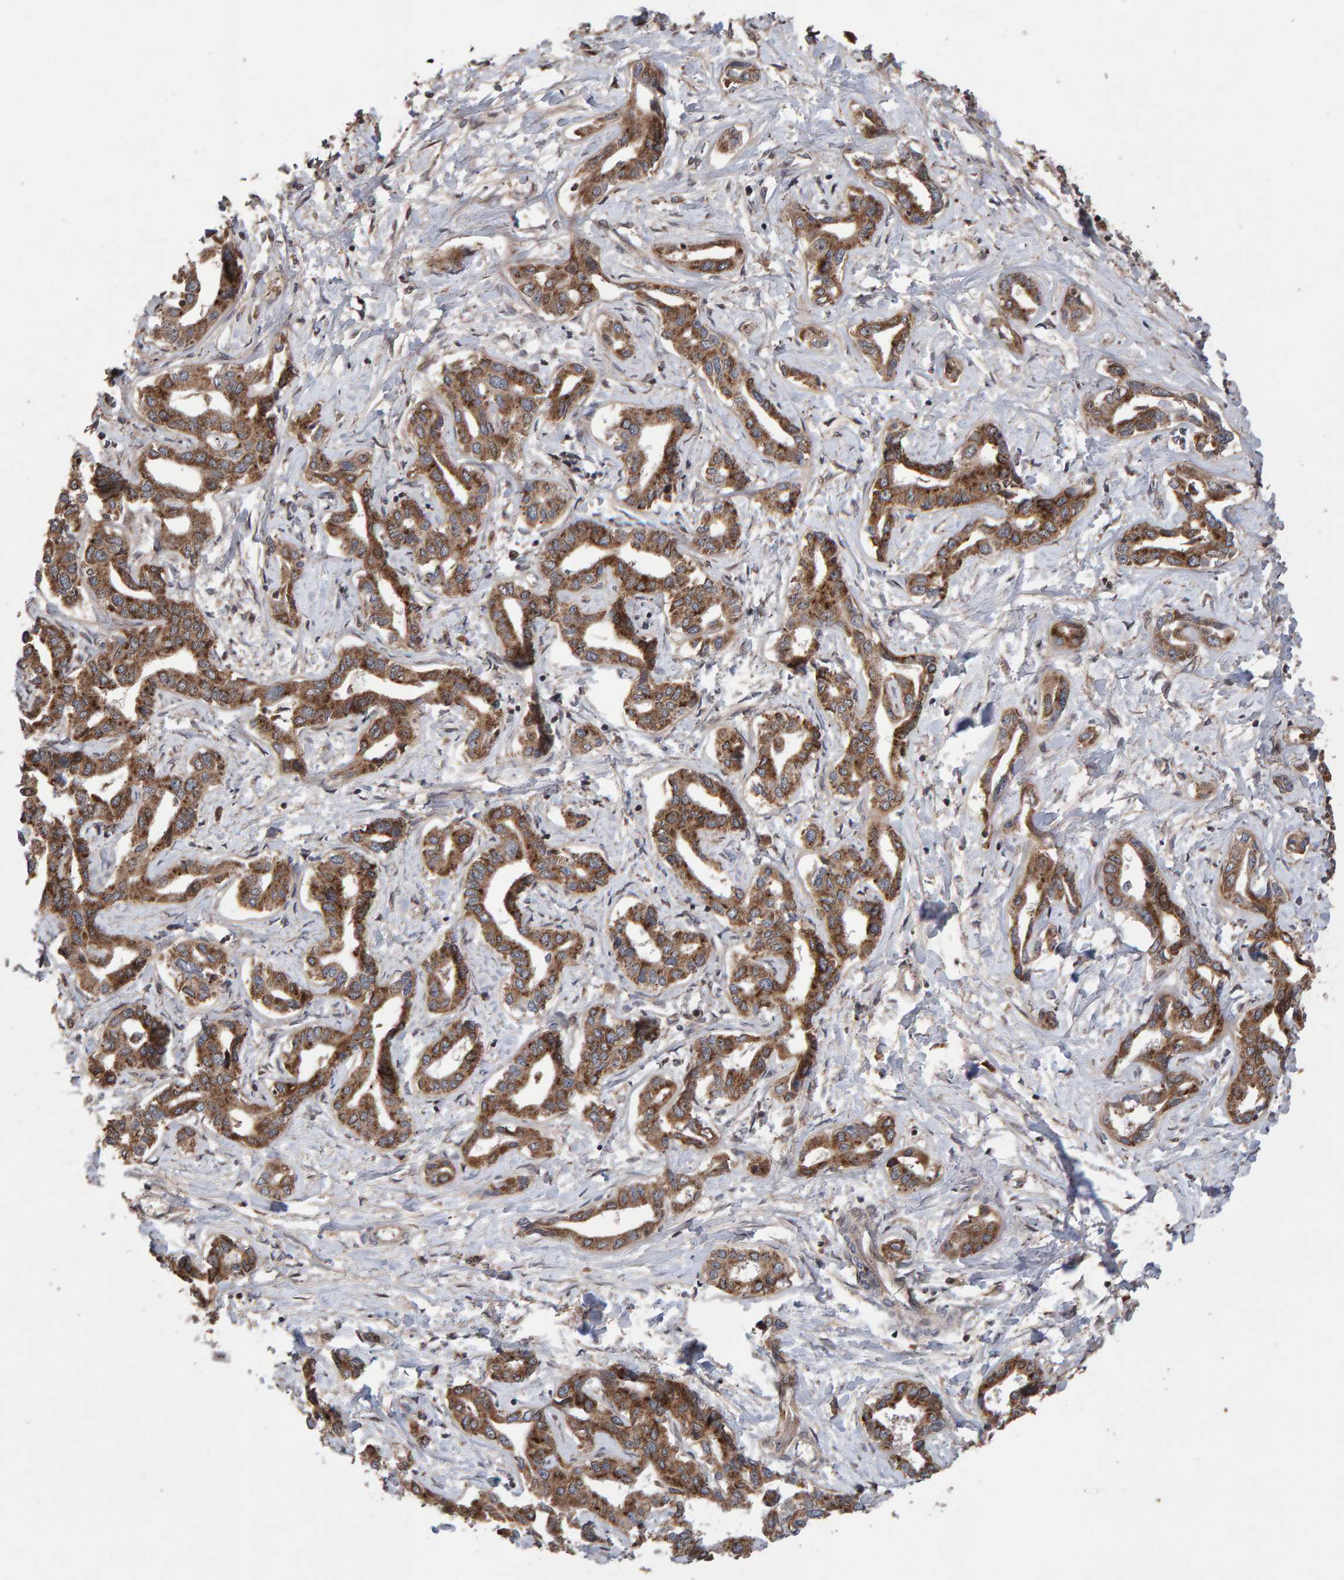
{"staining": {"intensity": "moderate", "quantity": ">75%", "location": "cytoplasmic/membranous"}, "tissue": "liver cancer", "cell_type": "Tumor cells", "image_type": "cancer", "snomed": [{"axis": "morphology", "description": "Cholangiocarcinoma"}, {"axis": "topography", "description": "Liver"}], "caption": "This image reveals liver cancer (cholangiocarcinoma) stained with immunohistochemistry to label a protein in brown. The cytoplasmic/membranous of tumor cells show moderate positivity for the protein. Nuclei are counter-stained blue.", "gene": "PECR", "patient": {"sex": "male", "age": 59}}